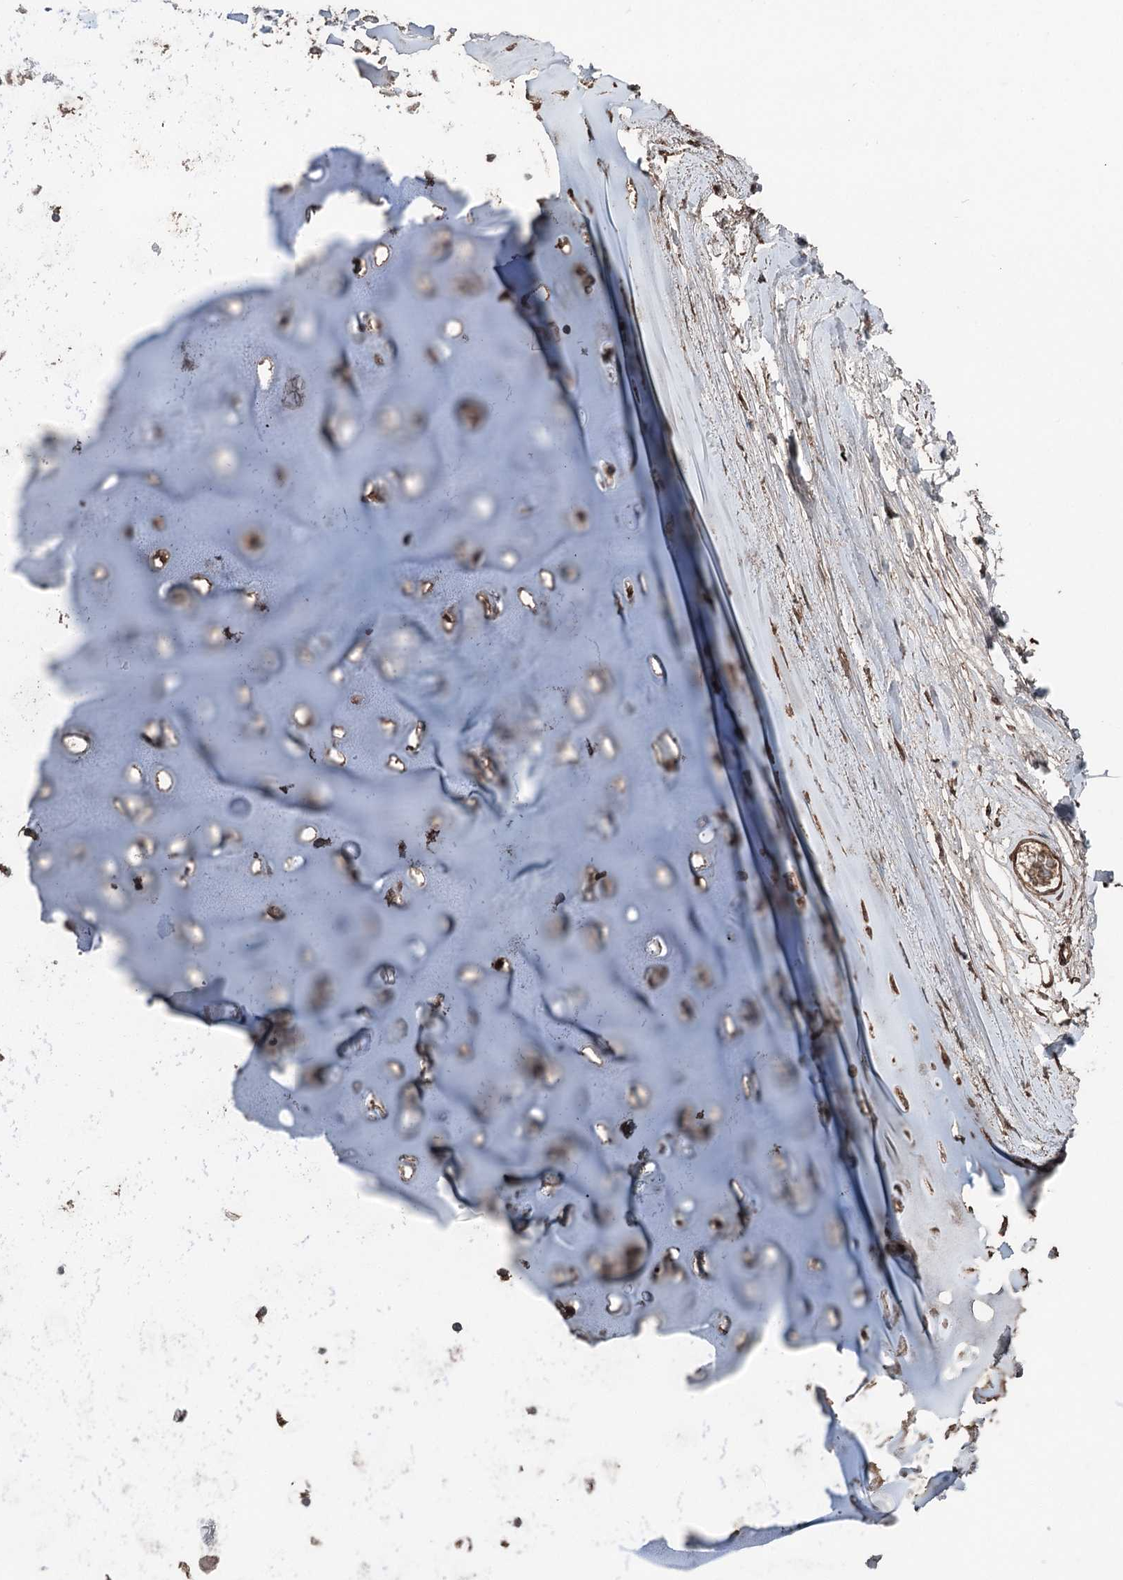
{"staining": {"intensity": "moderate", "quantity": ">75%", "location": "cytoplasmic/membranous"}, "tissue": "adipose tissue", "cell_type": "Adipocytes", "image_type": "normal", "snomed": [{"axis": "morphology", "description": "Normal tissue, NOS"}, {"axis": "topography", "description": "Lymph node"}, {"axis": "topography", "description": "Bronchus"}], "caption": "Immunohistochemical staining of normal human adipose tissue displays >75% levels of moderate cytoplasmic/membranous protein staining in about >75% of adipocytes. (Brightfield microscopy of DAB IHC at high magnification).", "gene": "RNF214", "patient": {"sex": "male", "age": 63}}